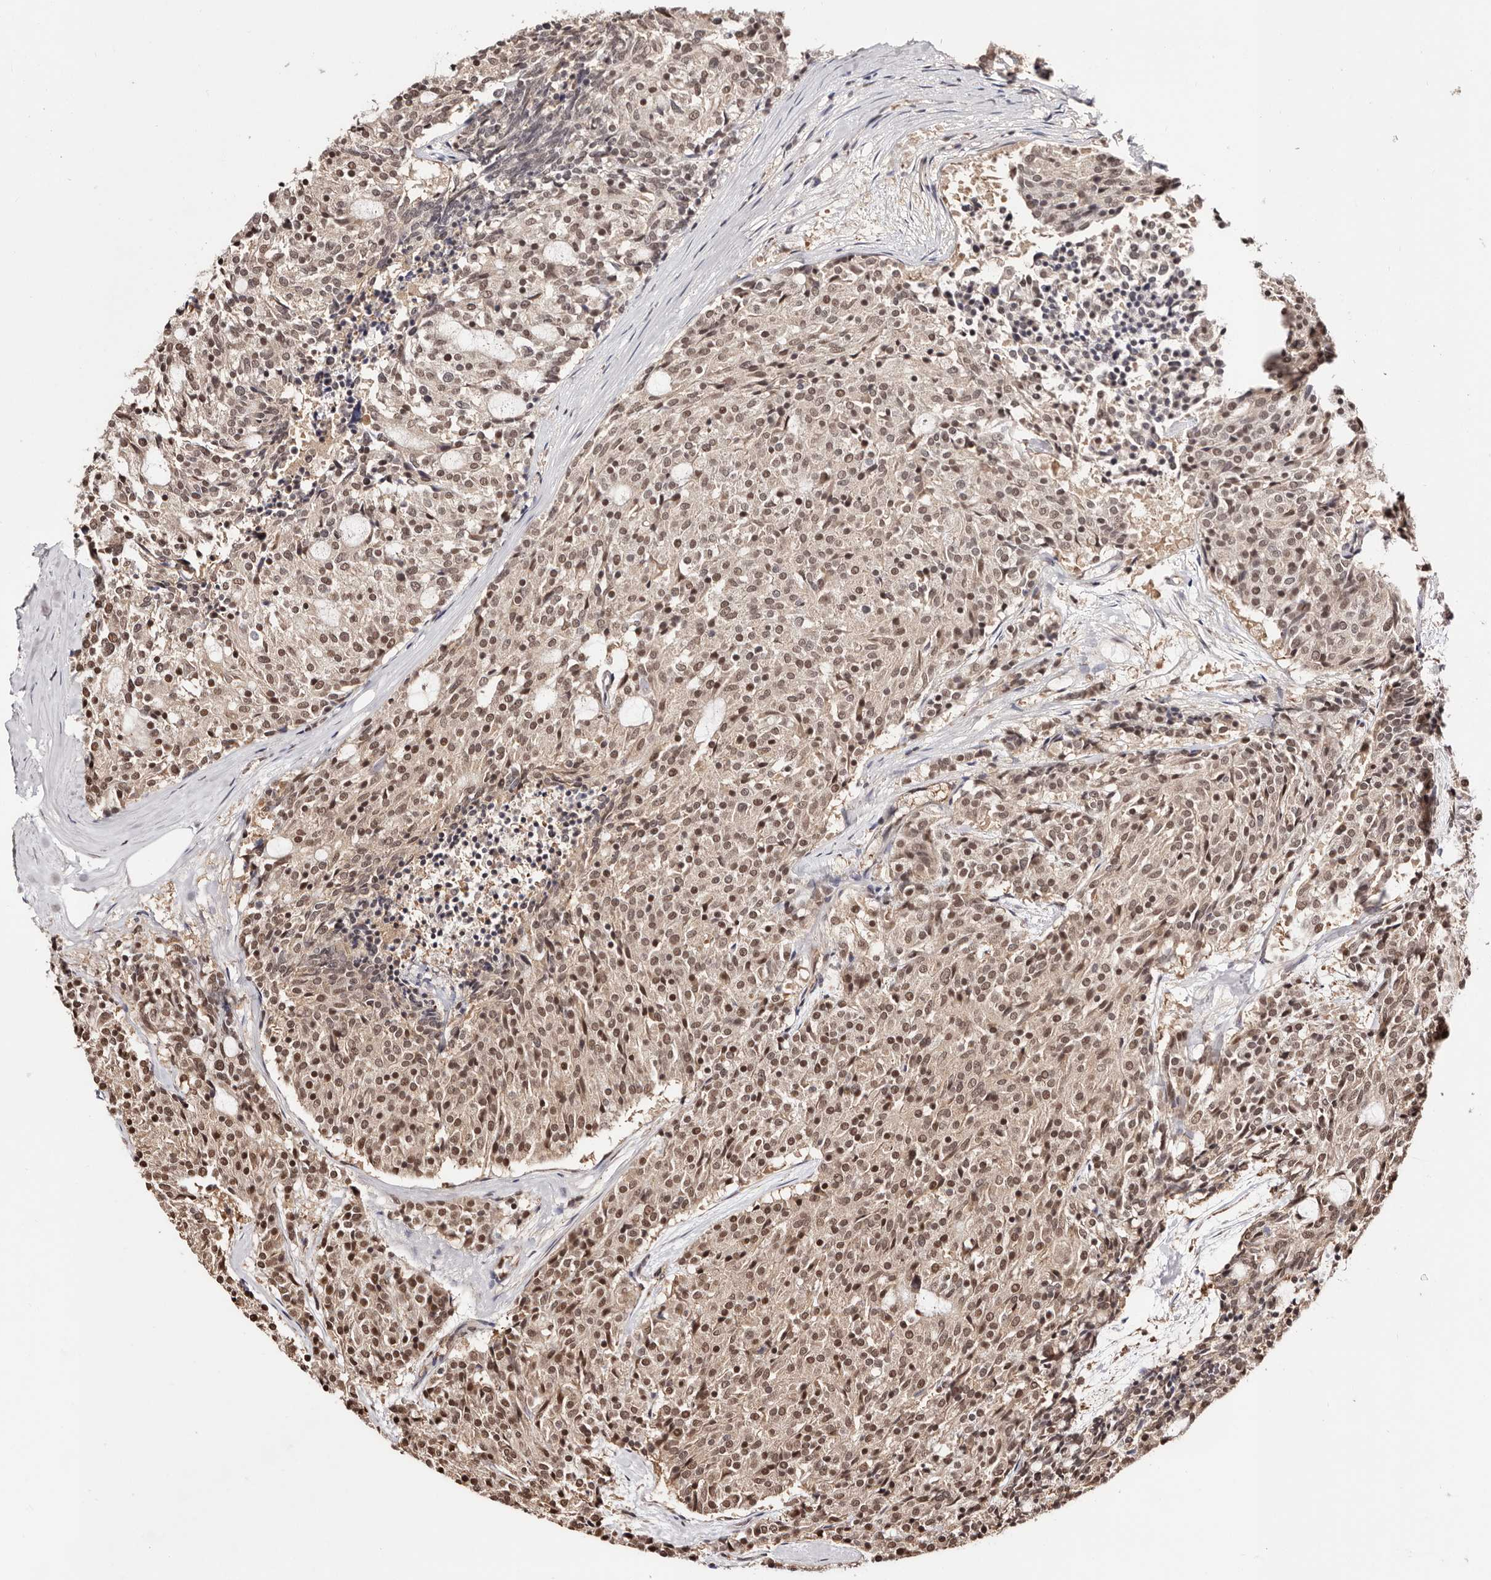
{"staining": {"intensity": "moderate", "quantity": ">75%", "location": "nuclear"}, "tissue": "carcinoid", "cell_type": "Tumor cells", "image_type": "cancer", "snomed": [{"axis": "morphology", "description": "Carcinoid, malignant, NOS"}, {"axis": "topography", "description": "Pancreas"}], "caption": "Human carcinoid (malignant) stained for a protein (brown) shows moderate nuclear positive positivity in approximately >75% of tumor cells.", "gene": "BICRAL", "patient": {"sex": "female", "age": 54}}